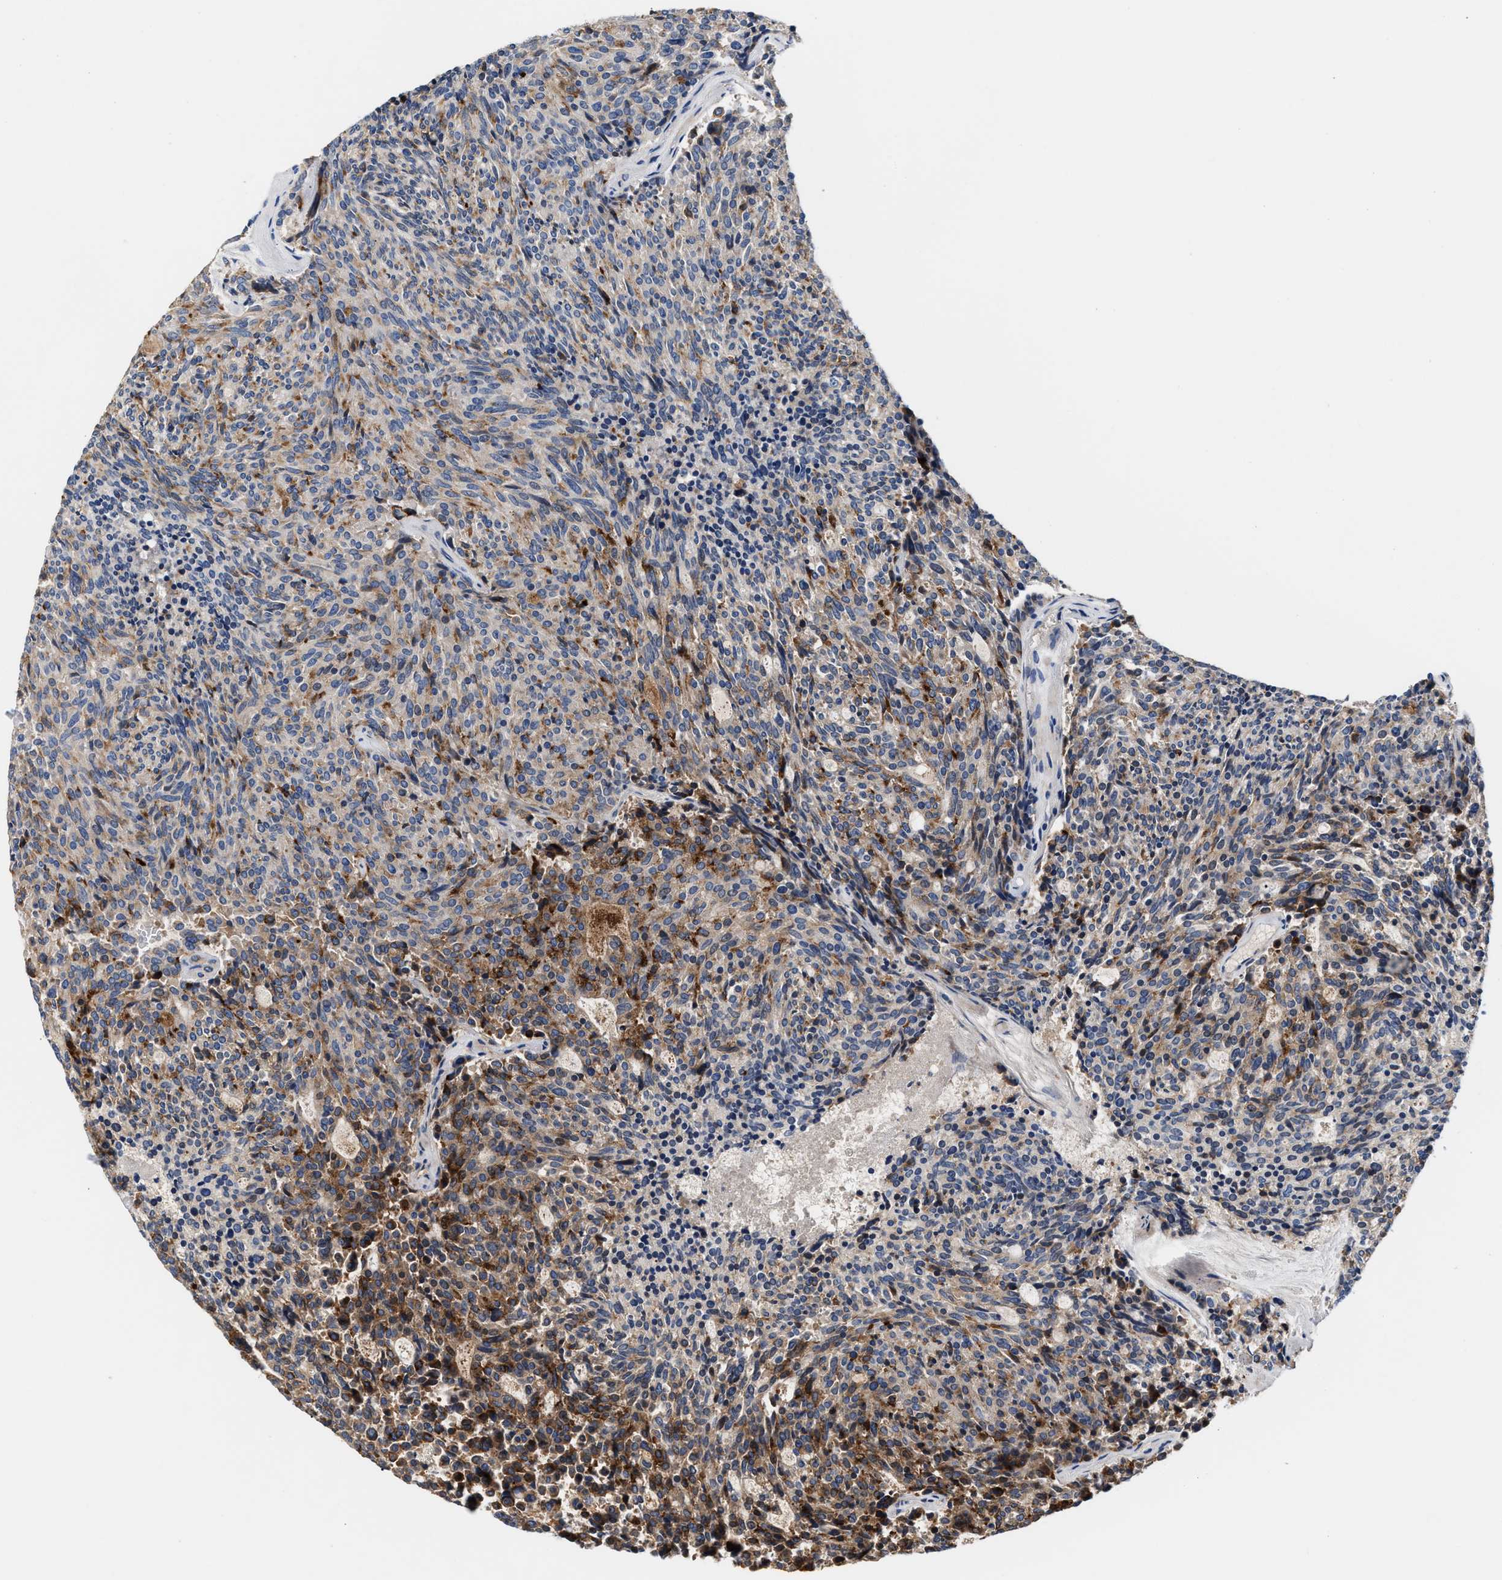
{"staining": {"intensity": "moderate", "quantity": "25%-75%", "location": "cytoplasmic/membranous"}, "tissue": "carcinoid", "cell_type": "Tumor cells", "image_type": "cancer", "snomed": [{"axis": "morphology", "description": "Carcinoid, malignant, NOS"}, {"axis": "topography", "description": "Pancreas"}], "caption": "Tumor cells demonstrate moderate cytoplasmic/membranous staining in approximately 25%-75% of cells in carcinoid.", "gene": "ACTL7B", "patient": {"sex": "female", "age": 54}}